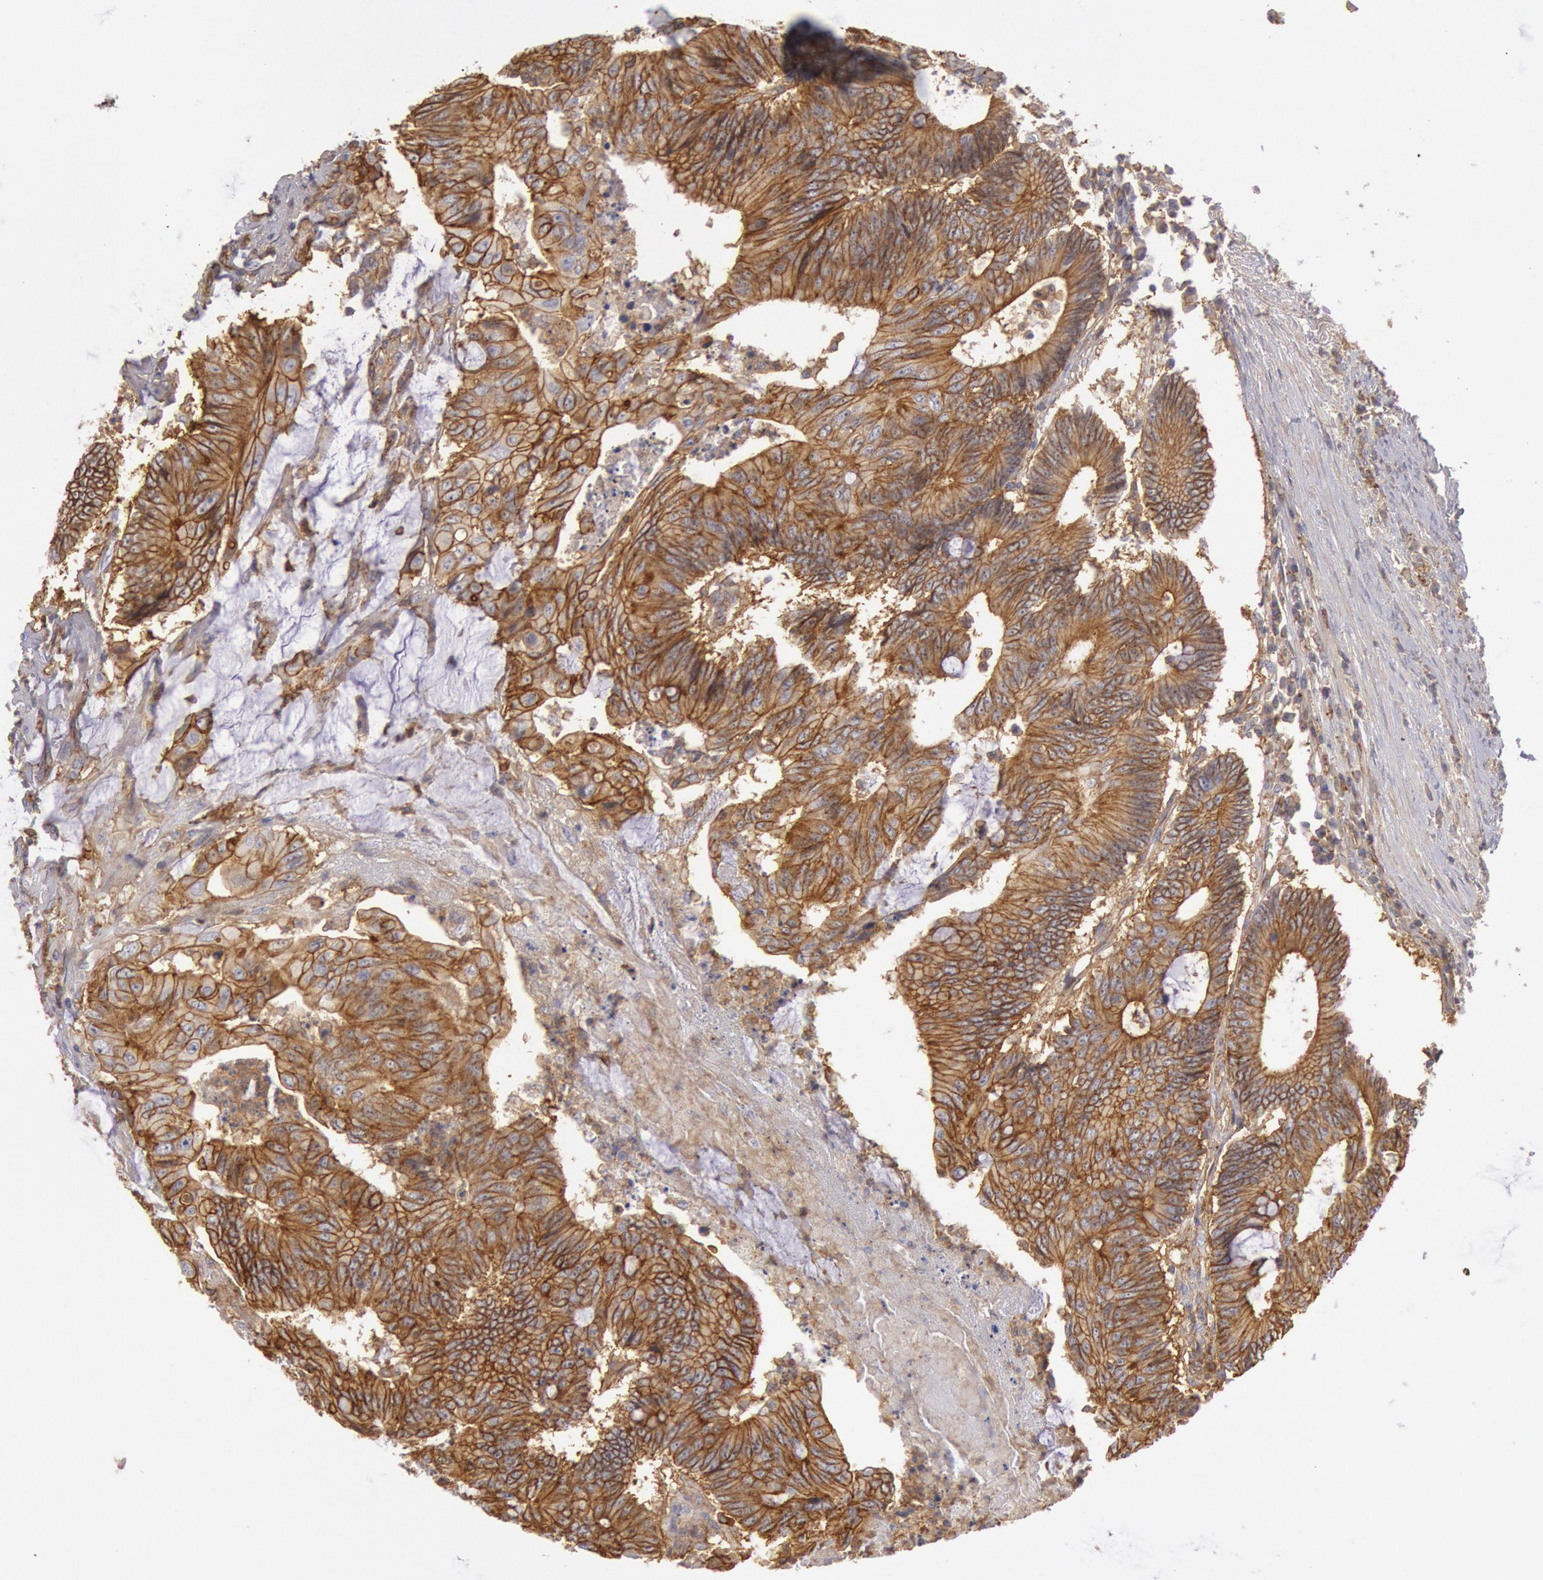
{"staining": {"intensity": "strong", "quantity": ">75%", "location": "cytoplasmic/membranous"}, "tissue": "colorectal cancer", "cell_type": "Tumor cells", "image_type": "cancer", "snomed": [{"axis": "morphology", "description": "Adenocarcinoma, NOS"}, {"axis": "topography", "description": "Colon"}], "caption": "This is a micrograph of immunohistochemistry staining of colorectal adenocarcinoma, which shows strong positivity in the cytoplasmic/membranous of tumor cells.", "gene": "SNAP23", "patient": {"sex": "male", "age": 65}}